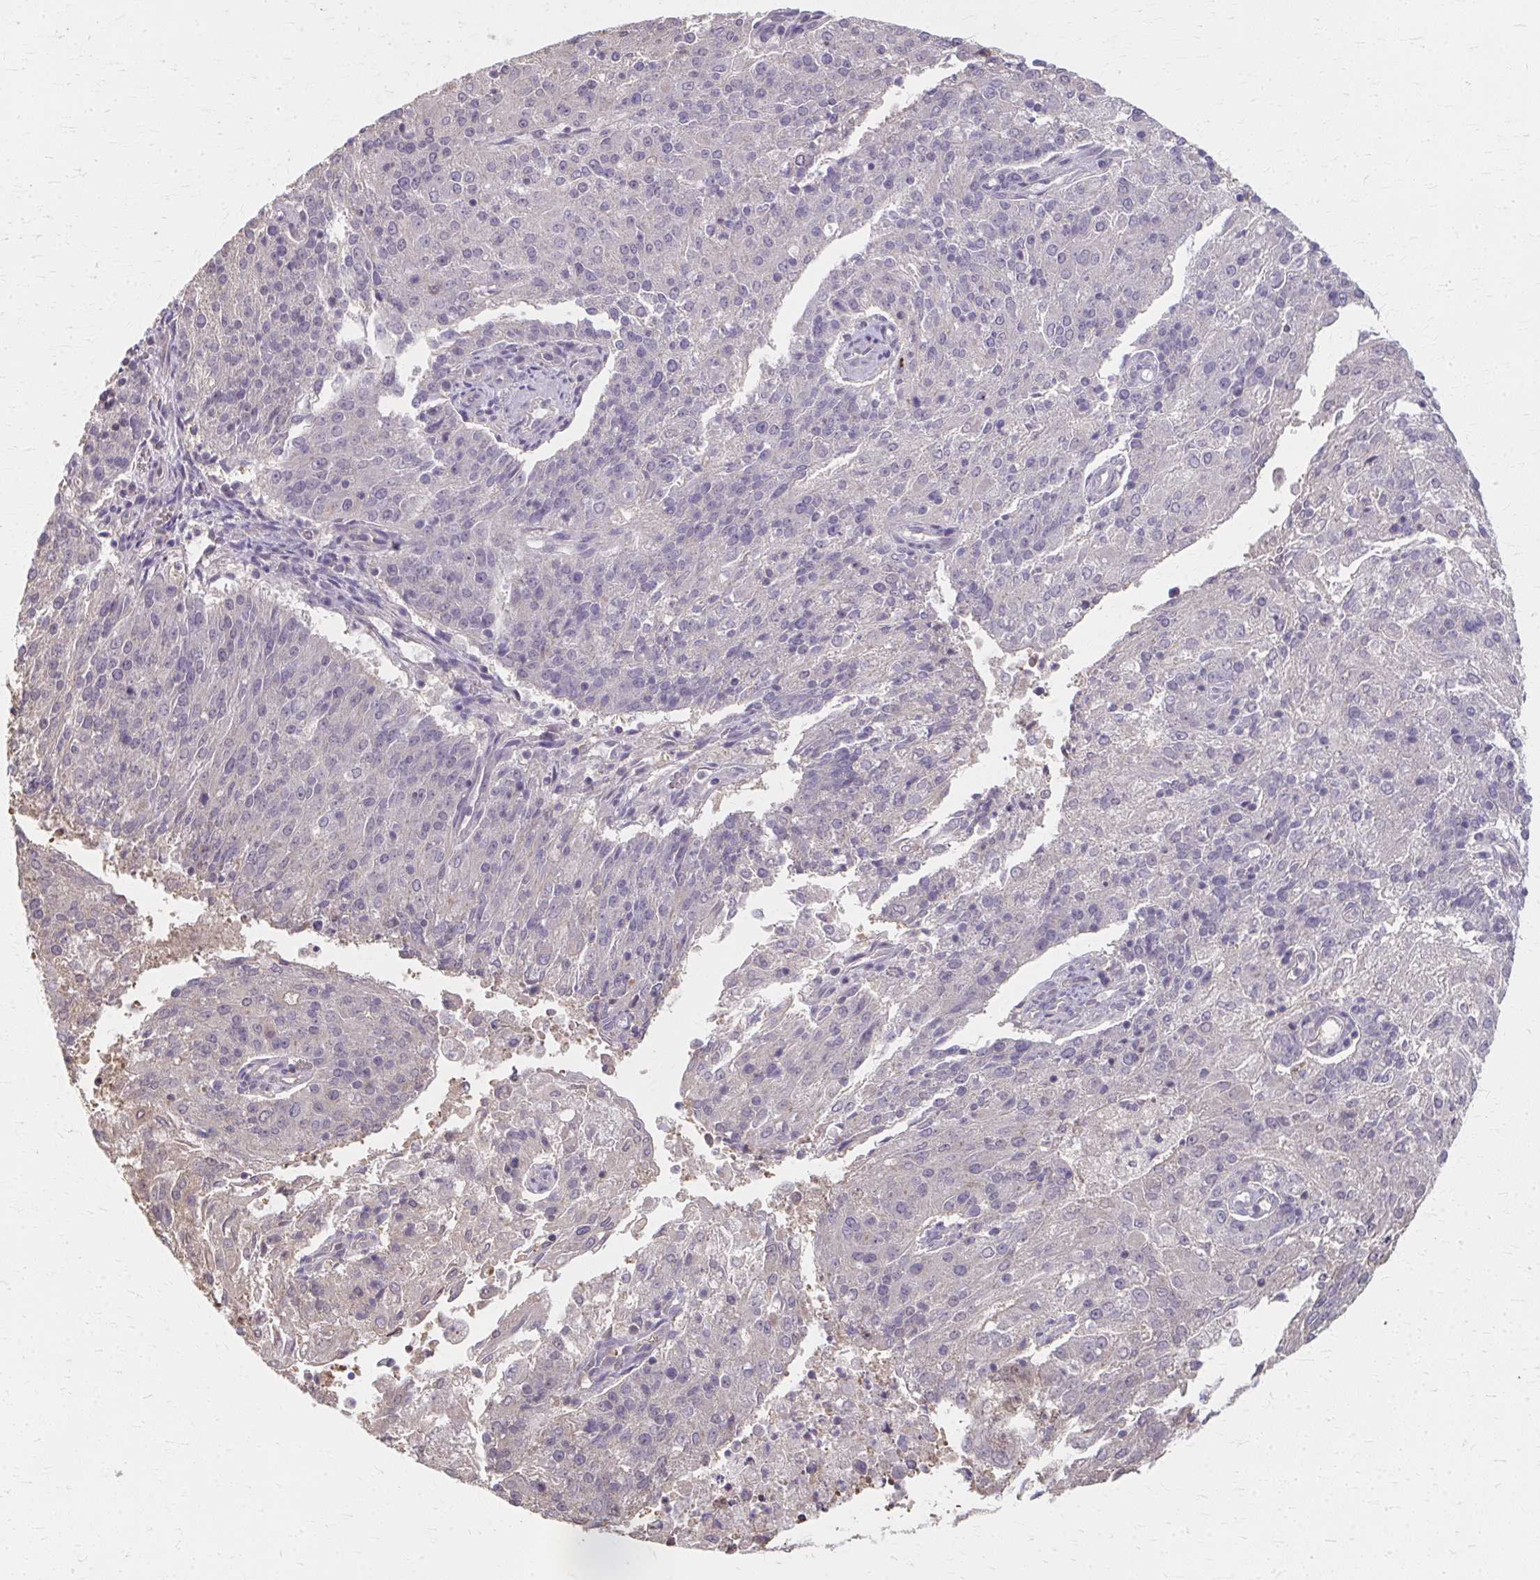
{"staining": {"intensity": "negative", "quantity": "none", "location": "none"}, "tissue": "endometrial cancer", "cell_type": "Tumor cells", "image_type": "cancer", "snomed": [{"axis": "morphology", "description": "Adenocarcinoma, NOS"}, {"axis": "topography", "description": "Endometrium"}], "caption": "Endometrial cancer (adenocarcinoma) stained for a protein using IHC exhibits no expression tumor cells.", "gene": "RABGAP1L", "patient": {"sex": "female", "age": 82}}